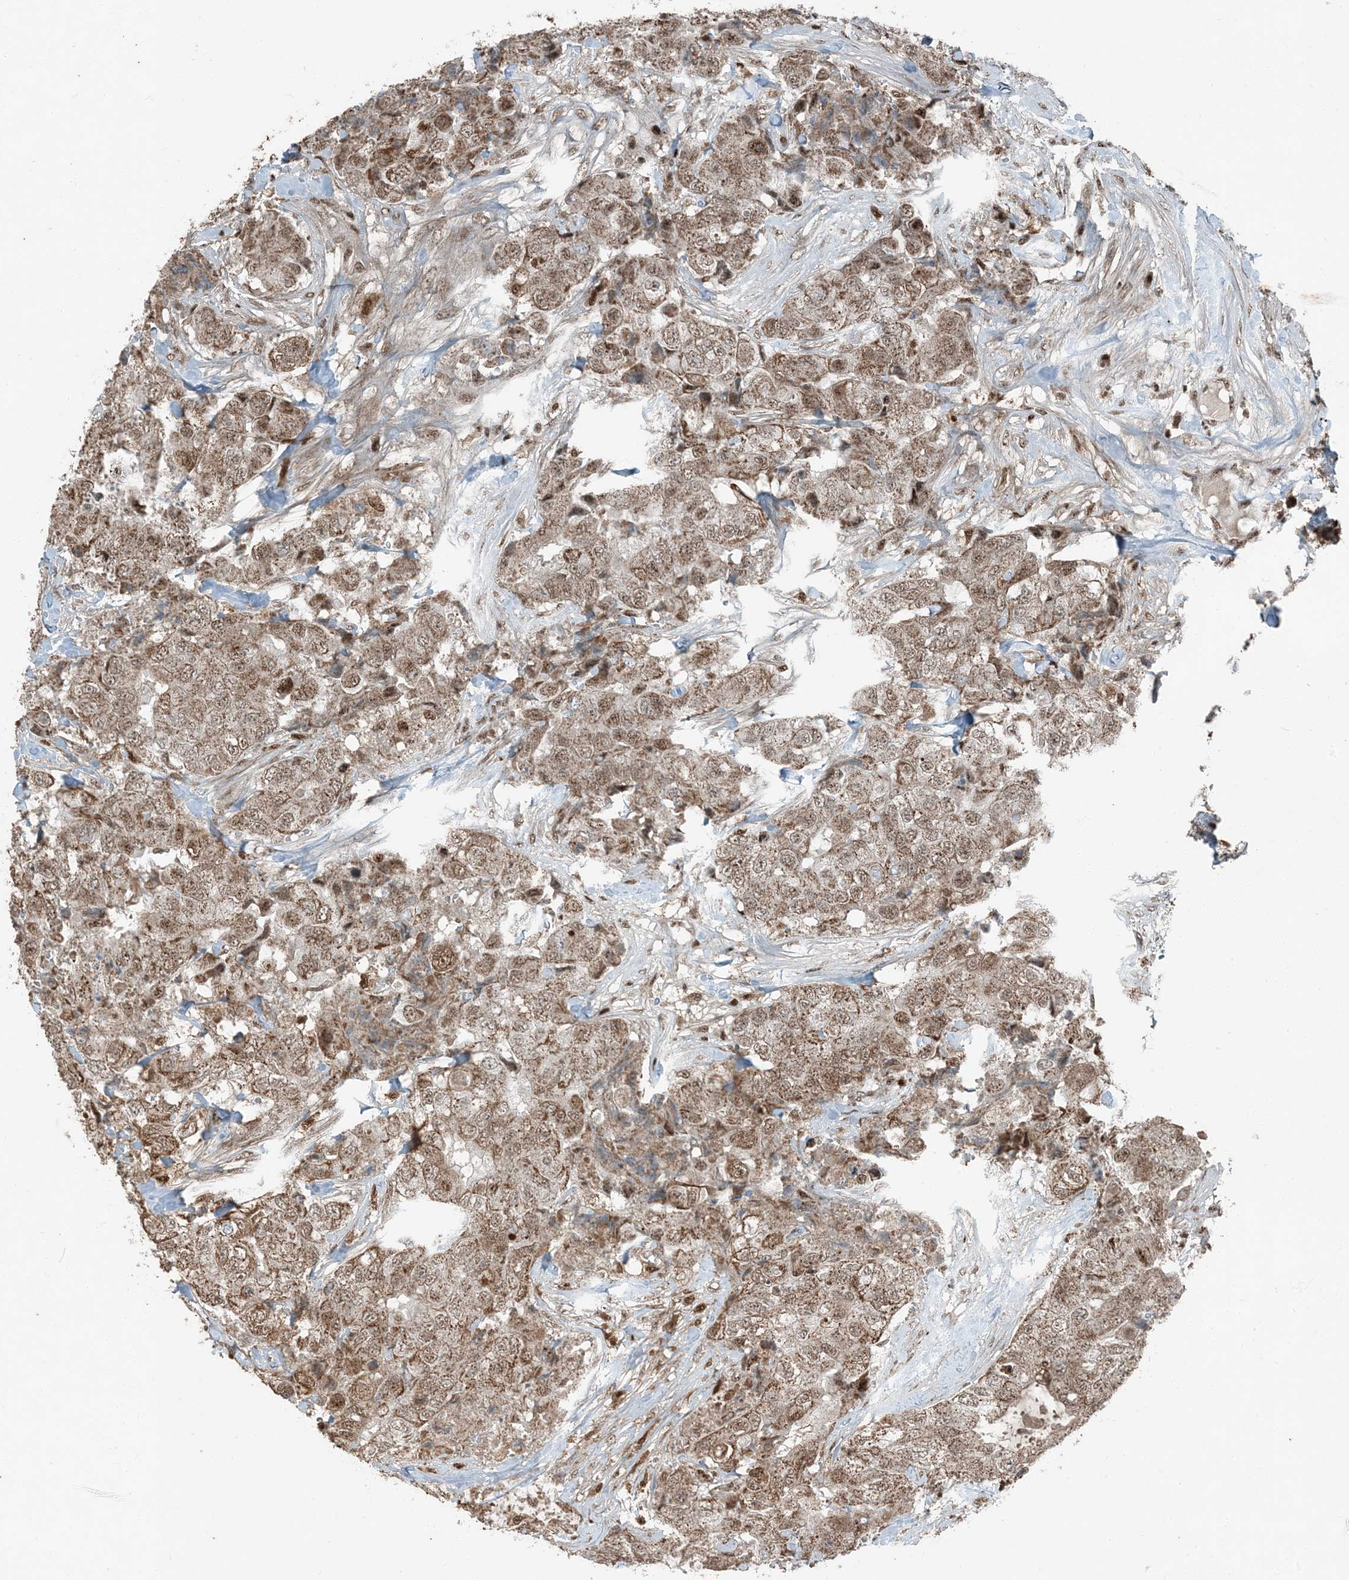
{"staining": {"intensity": "moderate", "quantity": ">75%", "location": "cytoplasmic/membranous,nuclear"}, "tissue": "breast cancer", "cell_type": "Tumor cells", "image_type": "cancer", "snomed": [{"axis": "morphology", "description": "Duct carcinoma"}, {"axis": "topography", "description": "Breast"}], "caption": "Protein expression by IHC demonstrates moderate cytoplasmic/membranous and nuclear positivity in about >75% of tumor cells in breast cancer (invasive ductal carcinoma). (DAB IHC with brightfield microscopy, high magnification).", "gene": "TADA2B", "patient": {"sex": "female", "age": 62}}